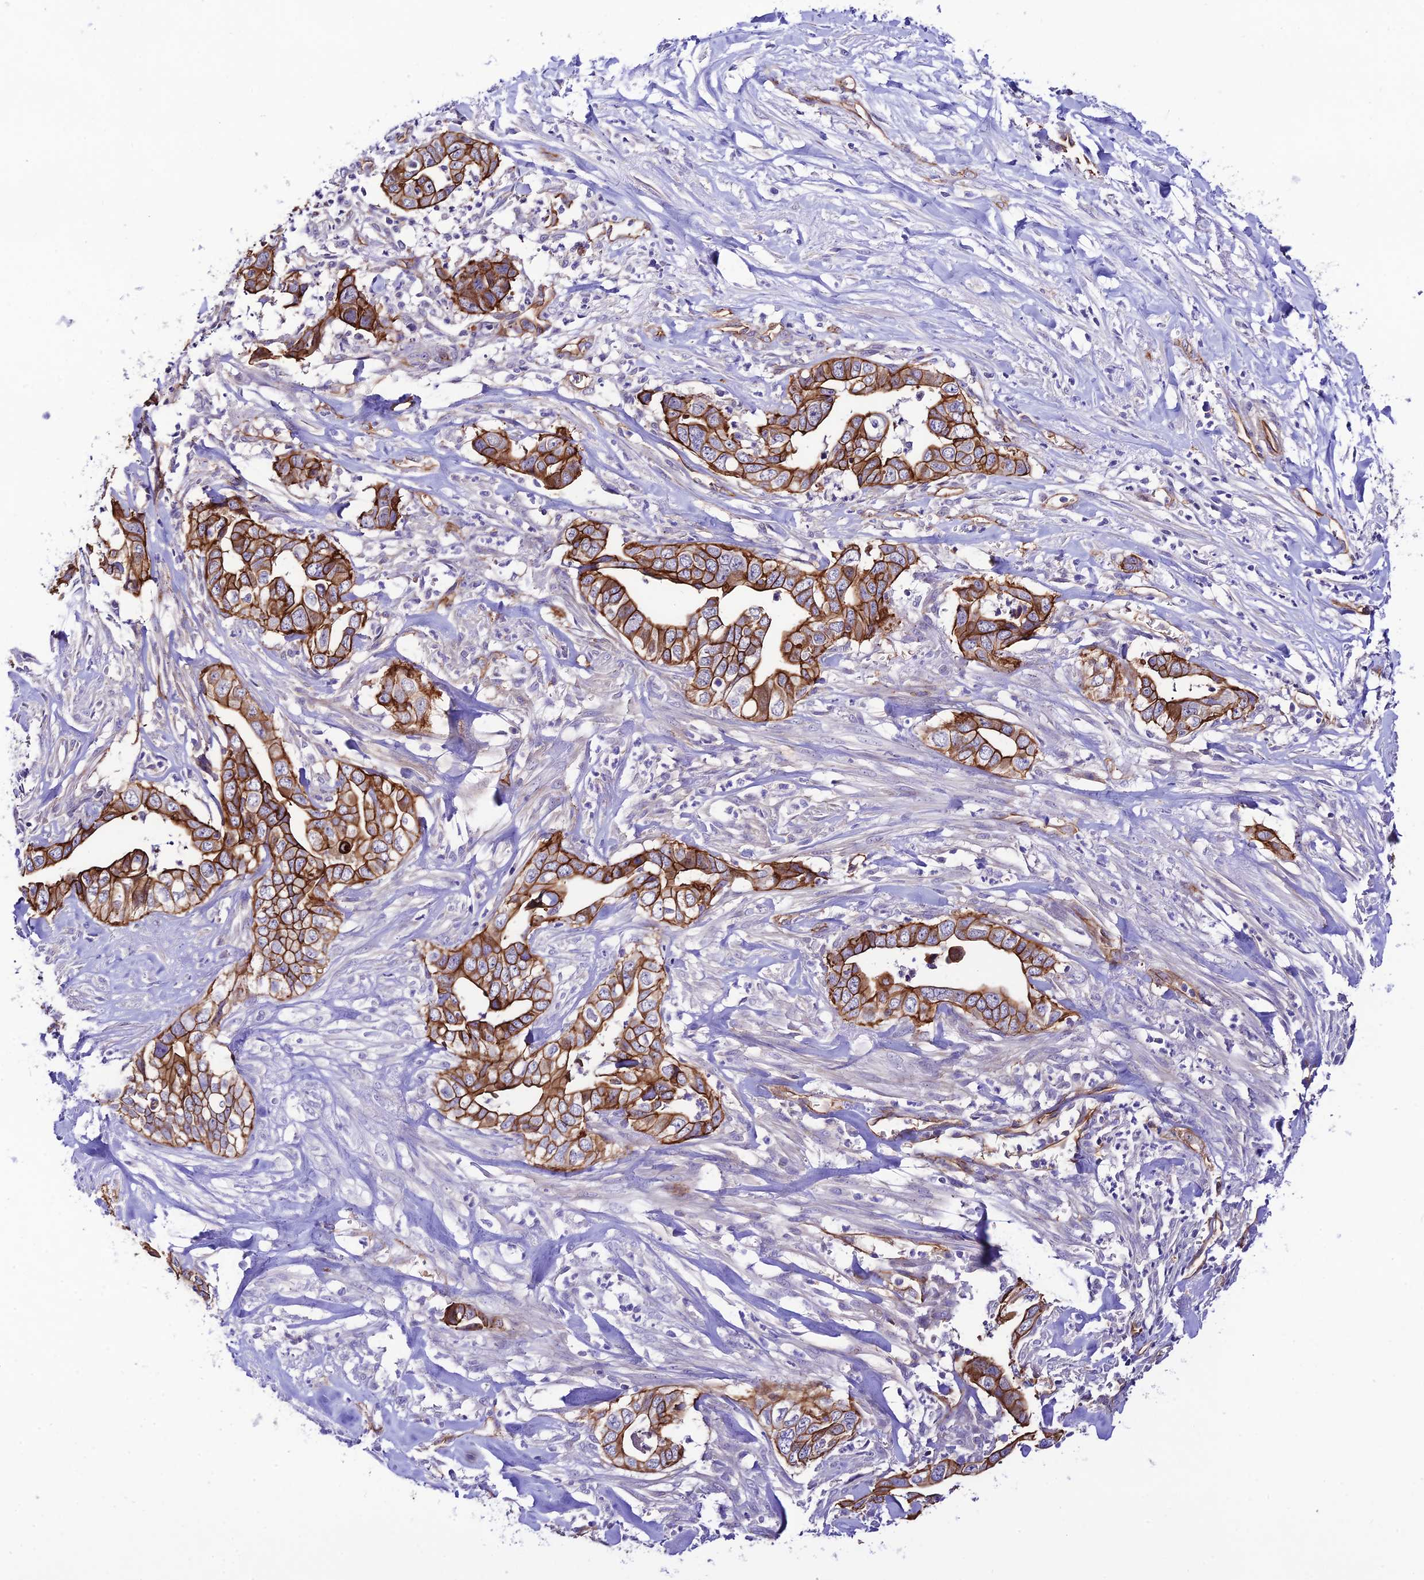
{"staining": {"intensity": "strong", "quantity": ">75%", "location": "cytoplasmic/membranous"}, "tissue": "liver cancer", "cell_type": "Tumor cells", "image_type": "cancer", "snomed": [{"axis": "morphology", "description": "Cholangiocarcinoma"}, {"axis": "topography", "description": "Liver"}], "caption": "This photomicrograph displays immunohistochemistry staining of liver cancer (cholangiocarcinoma), with high strong cytoplasmic/membranous positivity in approximately >75% of tumor cells.", "gene": "YPEL5", "patient": {"sex": "female", "age": 79}}